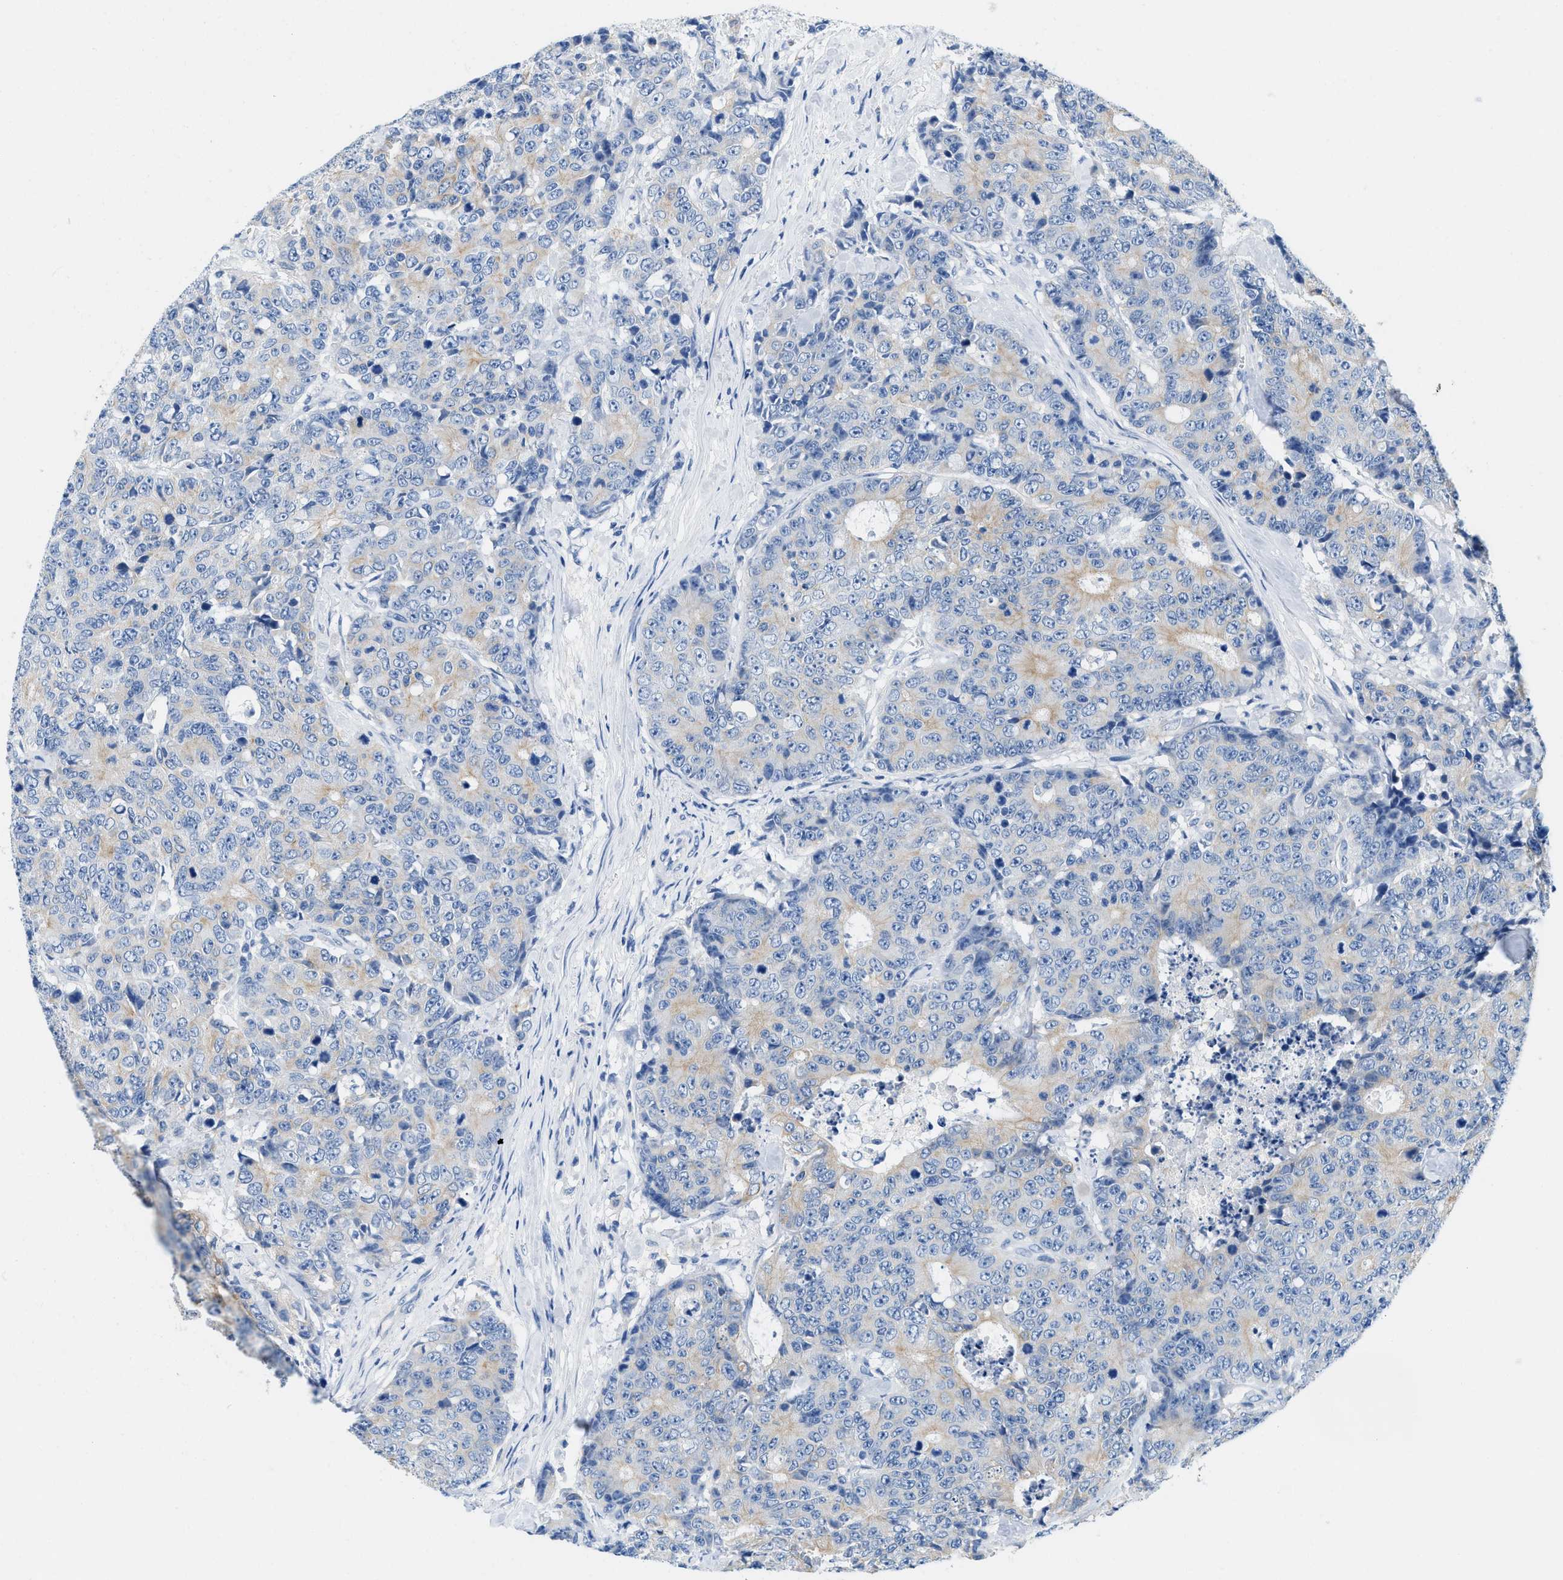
{"staining": {"intensity": "weak", "quantity": "<25%", "location": "cytoplasmic/membranous"}, "tissue": "colorectal cancer", "cell_type": "Tumor cells", "image_type": "cancer", "snomed": [{"axis": "morphology", "description": "Adenocarcinoma, NOS"}, {"axis": "topography", "description": "Colon"}], "caption": "IHC micrograph of human colorectal cancer stained for a protein (brown), which demonstrates no staining in tumor cells. (DAB immunohistochemistry visualized using brightfield microscopy, high magnification).", "gene": "BPGM", "patient": {"sex": "female", "age": 86}}